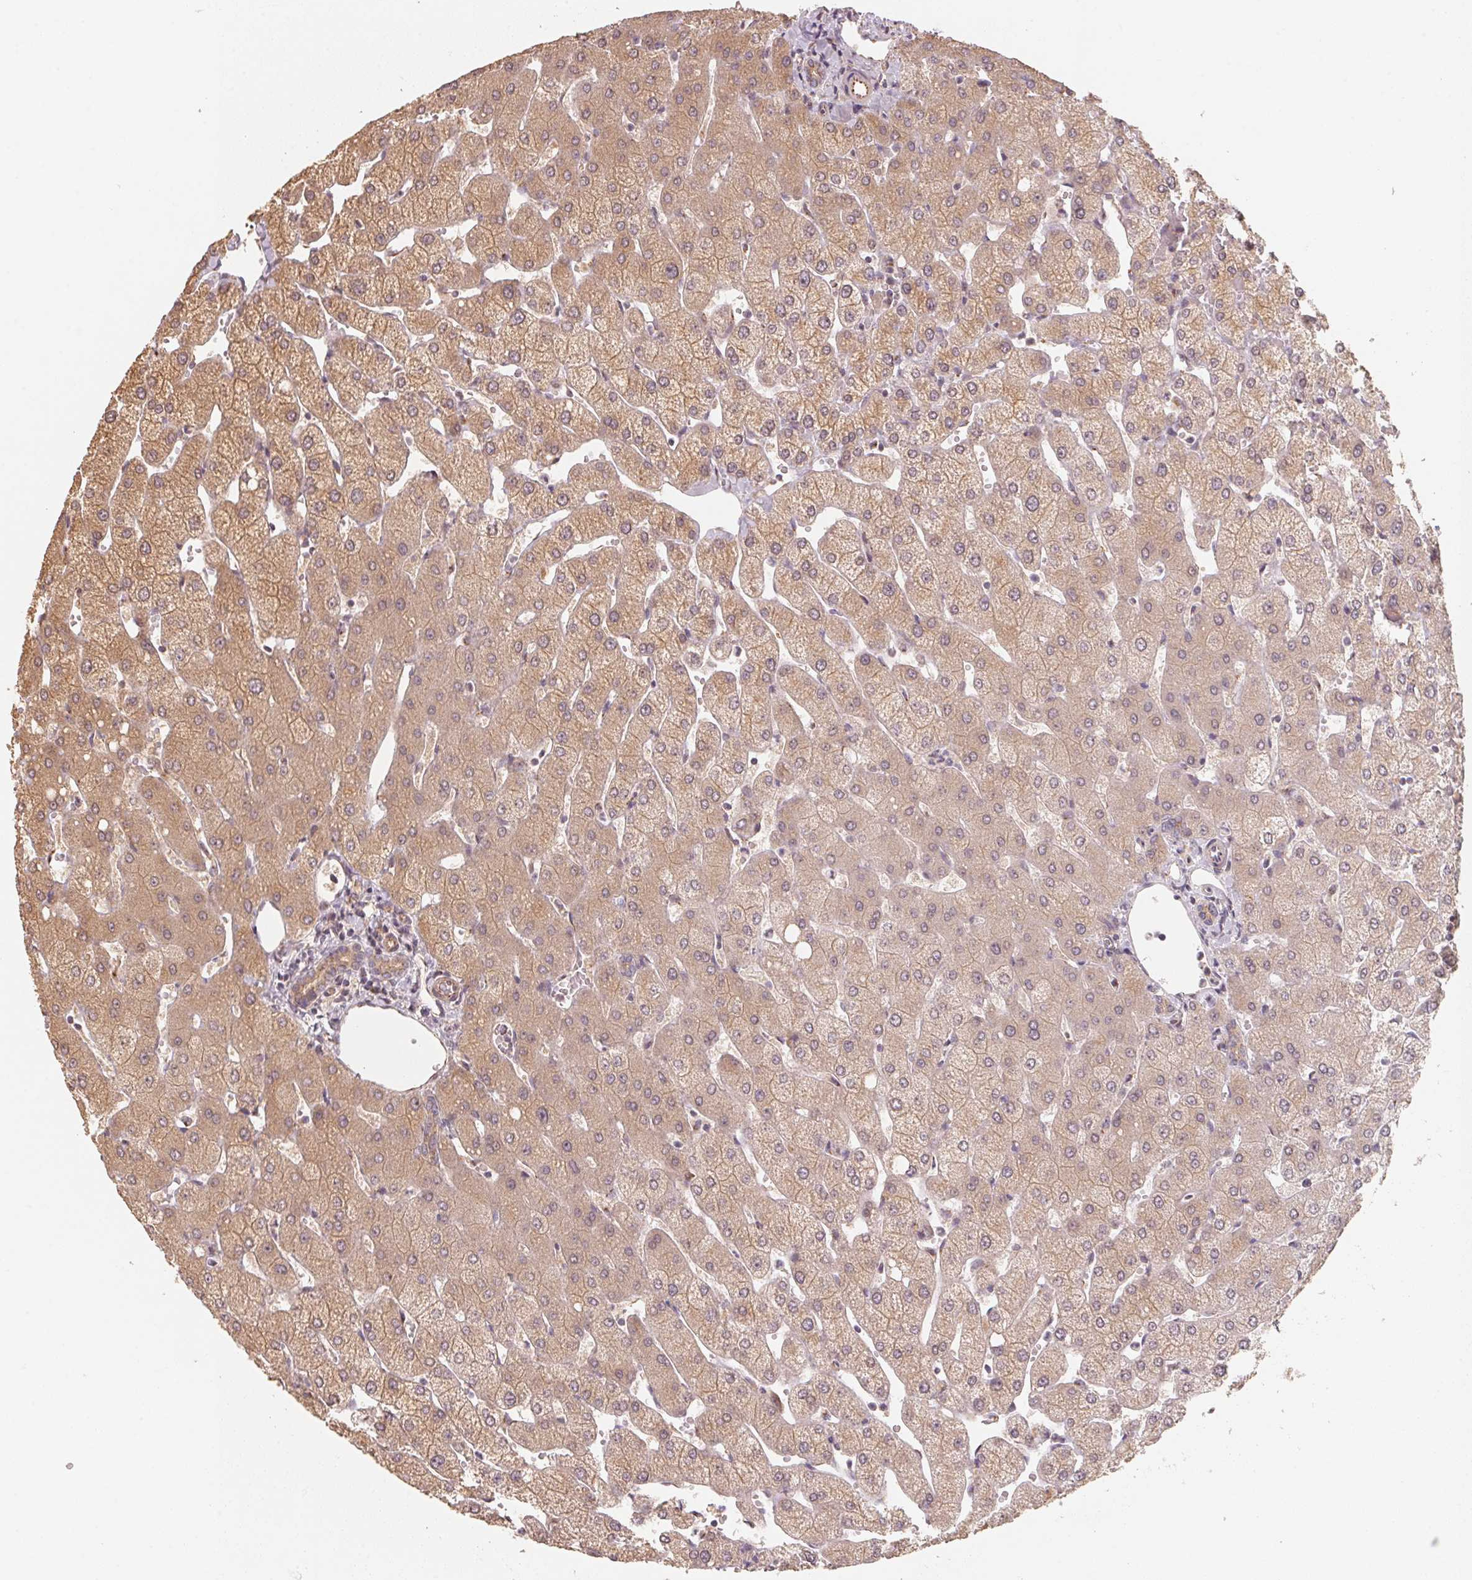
{"staining": {"intensity": "weak", "quantity": ">75%", "location": "cytoplasmic/membranous"}, "tissue": "liver", "cell_type": "Cholangiocytes", "image_type": "normal", "snomed": [{"axis": "morphology", "description": "Normal tissue, NOS"}, {"axis": "topography", "description": "Liver"}], "caption": "Human liver stained for a protein (brown) shows weak cytoplasmic/membranous positive staining in about >75% of cholangiocytes.", "gene": "TSPAN12", "patient": {"sex": "female", "age": 54}}